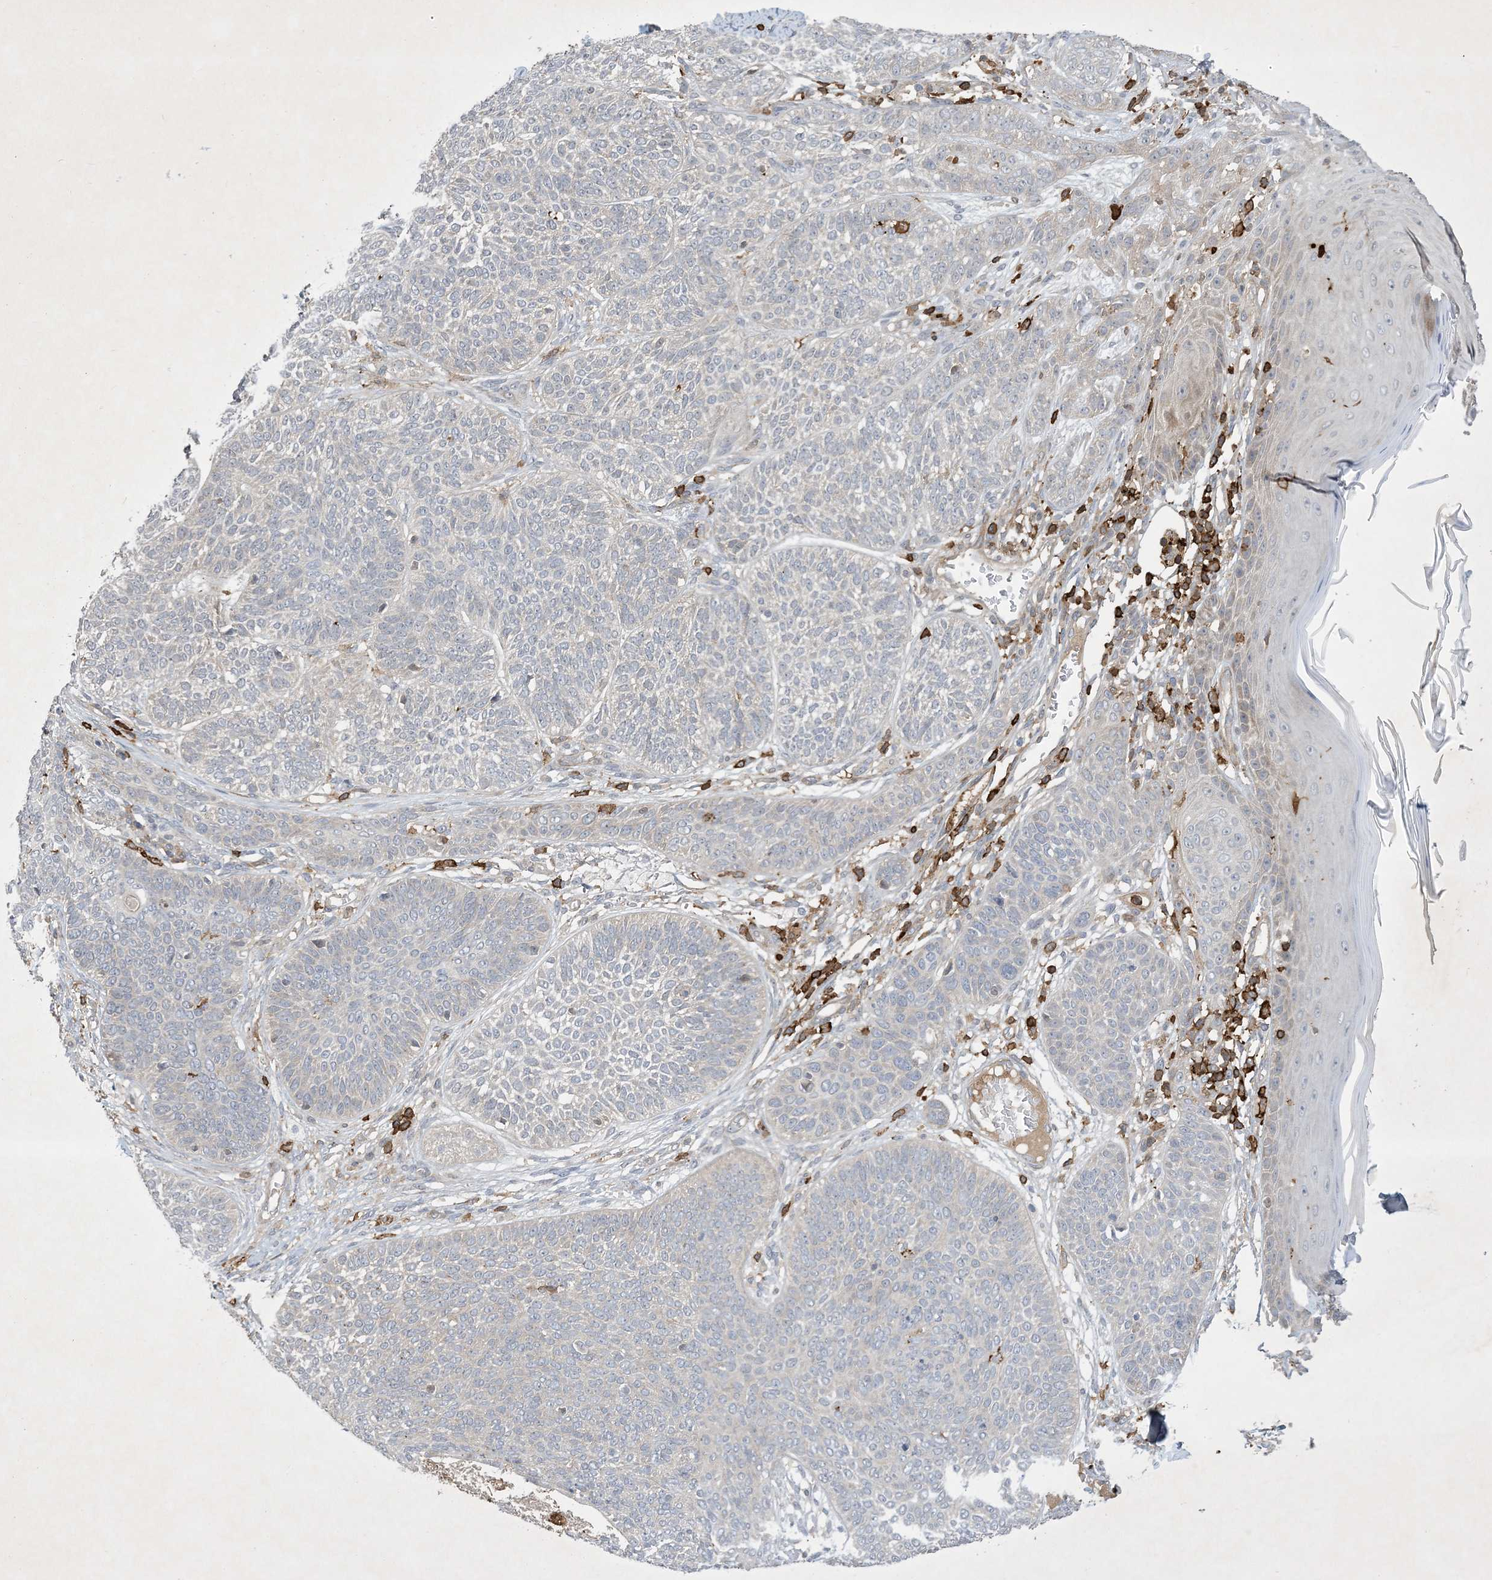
{"staining": {"intensity": "negative", "quantity": "none", "location": "none"}, "tissue": "skin cancer", "cell_type": "Tumor cells", "image_type": "cancer", "snomed": [{"axis": "morphology", "description": "Basal cell carcinoma"}, {"axis": "topography", "description": "Skin"}], "caption": "The IHC histopathology image has no significant expression in tumor cells of skin basal cell carcinoma tissue.", "gene": "AK9", "patient": {"sex": "male", "age": 85}}